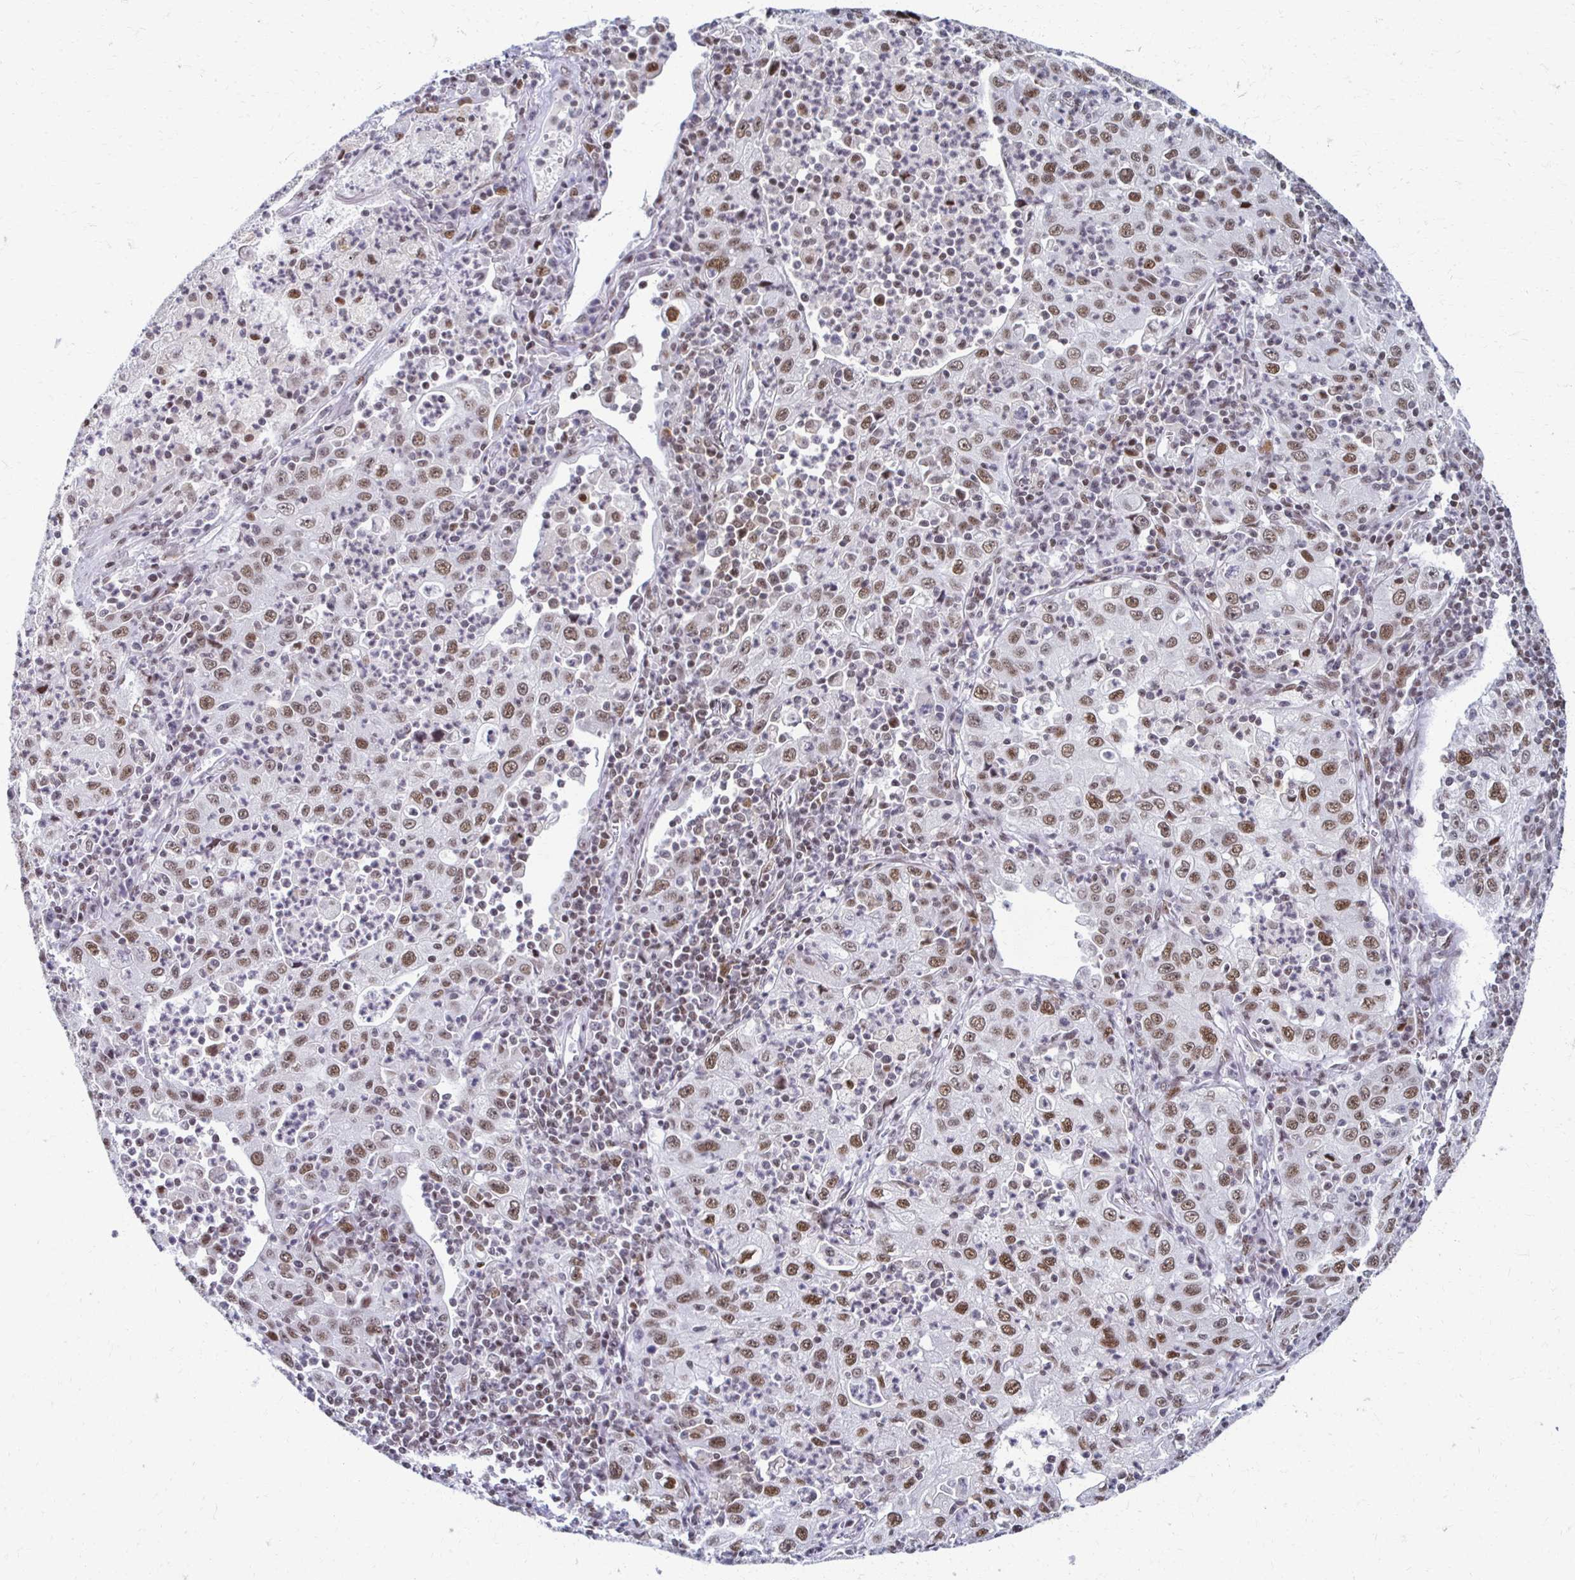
{"staining": {"intensity": "moderate", "quantity": ">75%", "location": "nuclear"}, "tissue": "lung cancer", "cell_type": "Tumor cells", "image_type": "cancer", "snomed": [{"axis": "morphology", "description": "Squamous cell carcinoma, NOS"}, {"axis": "topography", "description": "Lung"}], "caption": "About >75% of tumor cells in squamous cell carcinoma (lung) exhibit moderate nuclear protein staining as visualized by brown immunohistochemical staining.", "gene": "IRF7", "patient": {"sex": "male", "age": 71}}